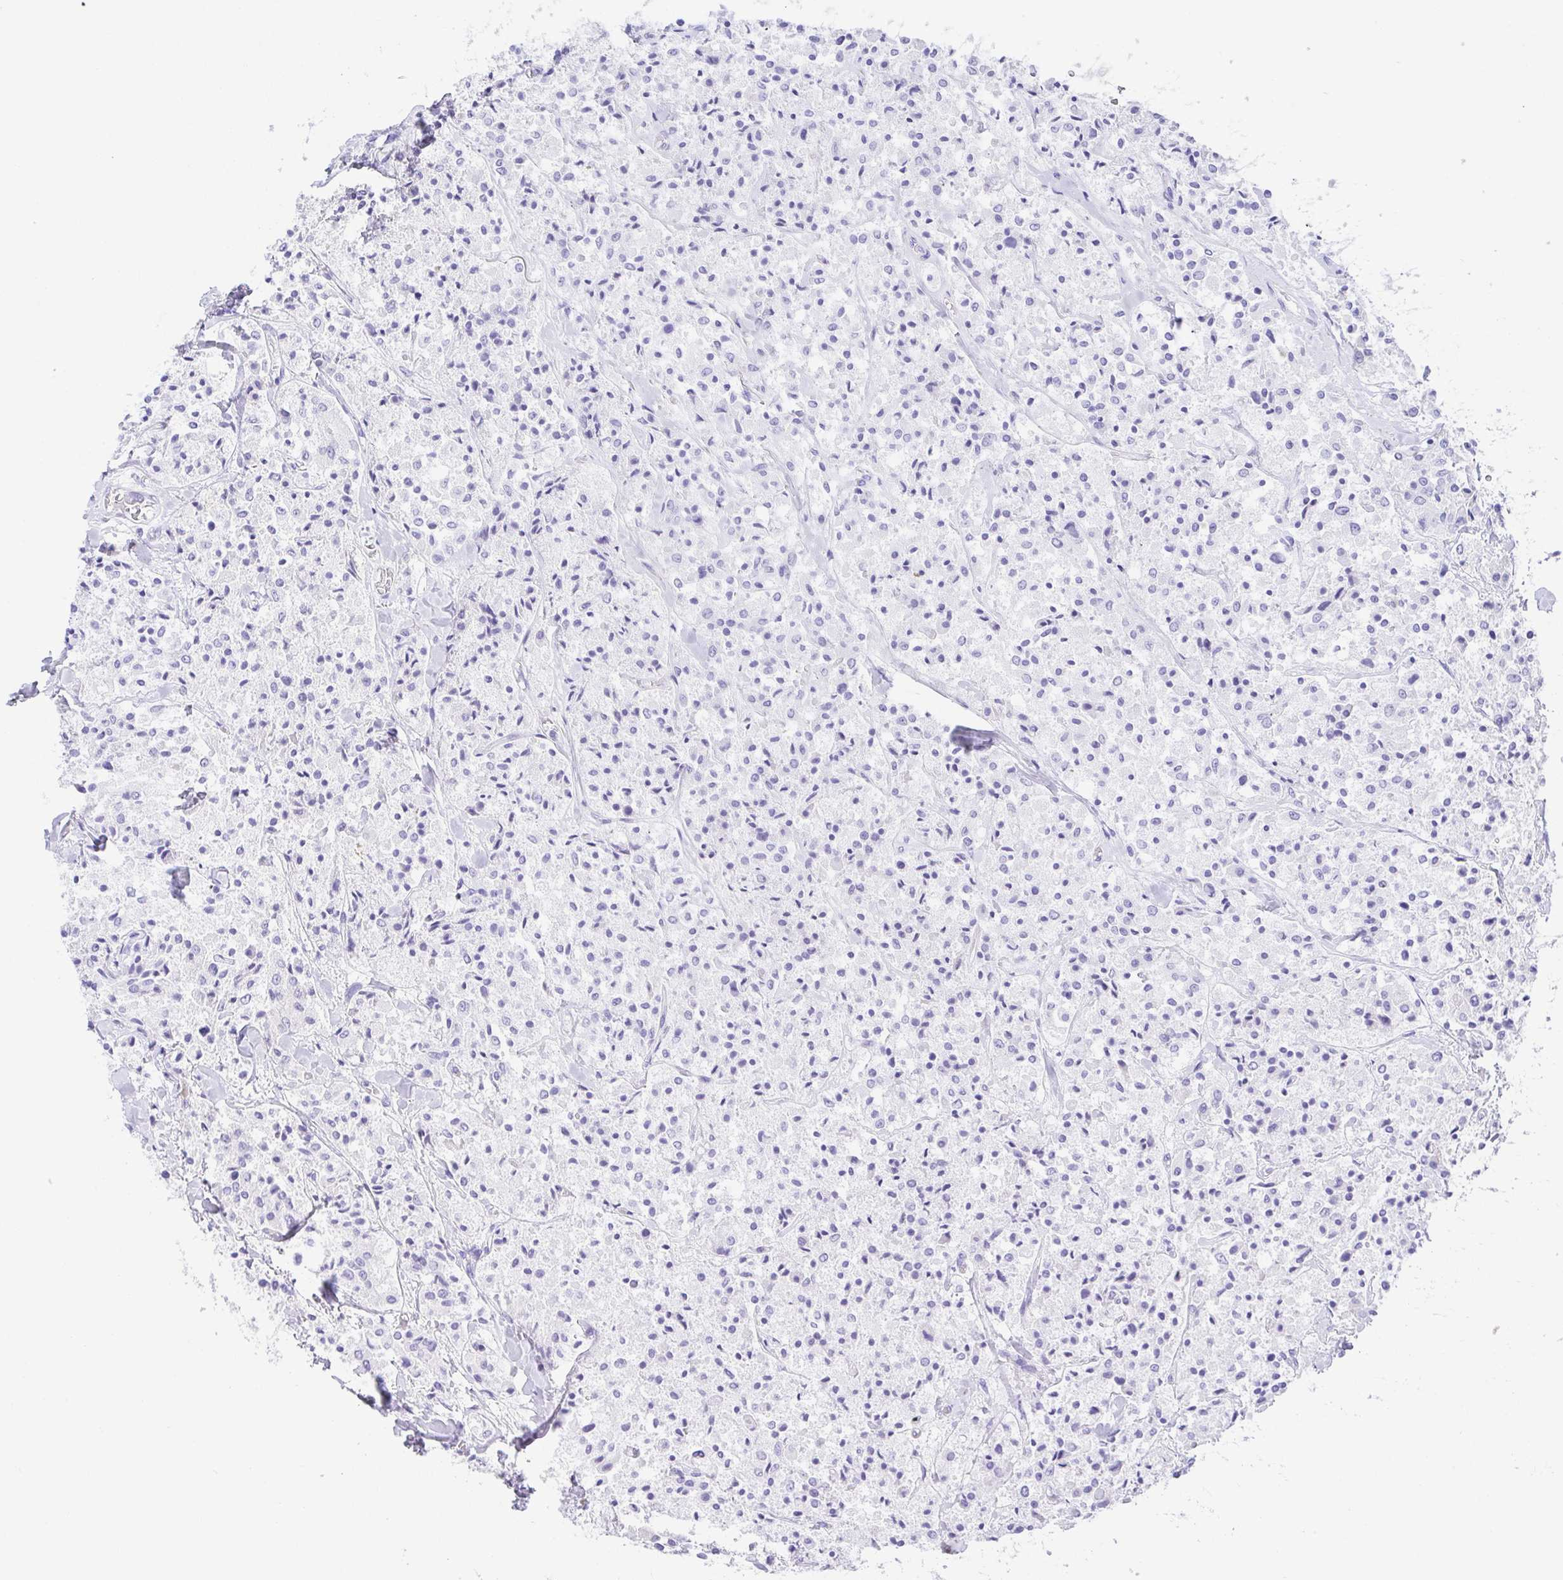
{"staining": {"intensity": "negative", "quantity": "none", "location": "none"}, "tissue": "carcinoid", "cell_type": "Tumor cells", "image_type": "cancer", "snomed": [{"axis": "morphology", "description": "Carcinoid, malignant, NOS"}, {"axis": "topography", "description": "Lung"}], "caption": "Carcinoid was stained to show a protein in brown. There is no significant positivity in tumor cells.", "gene": "LUZP4", "patient": {"sex": "male", "age": 71}}